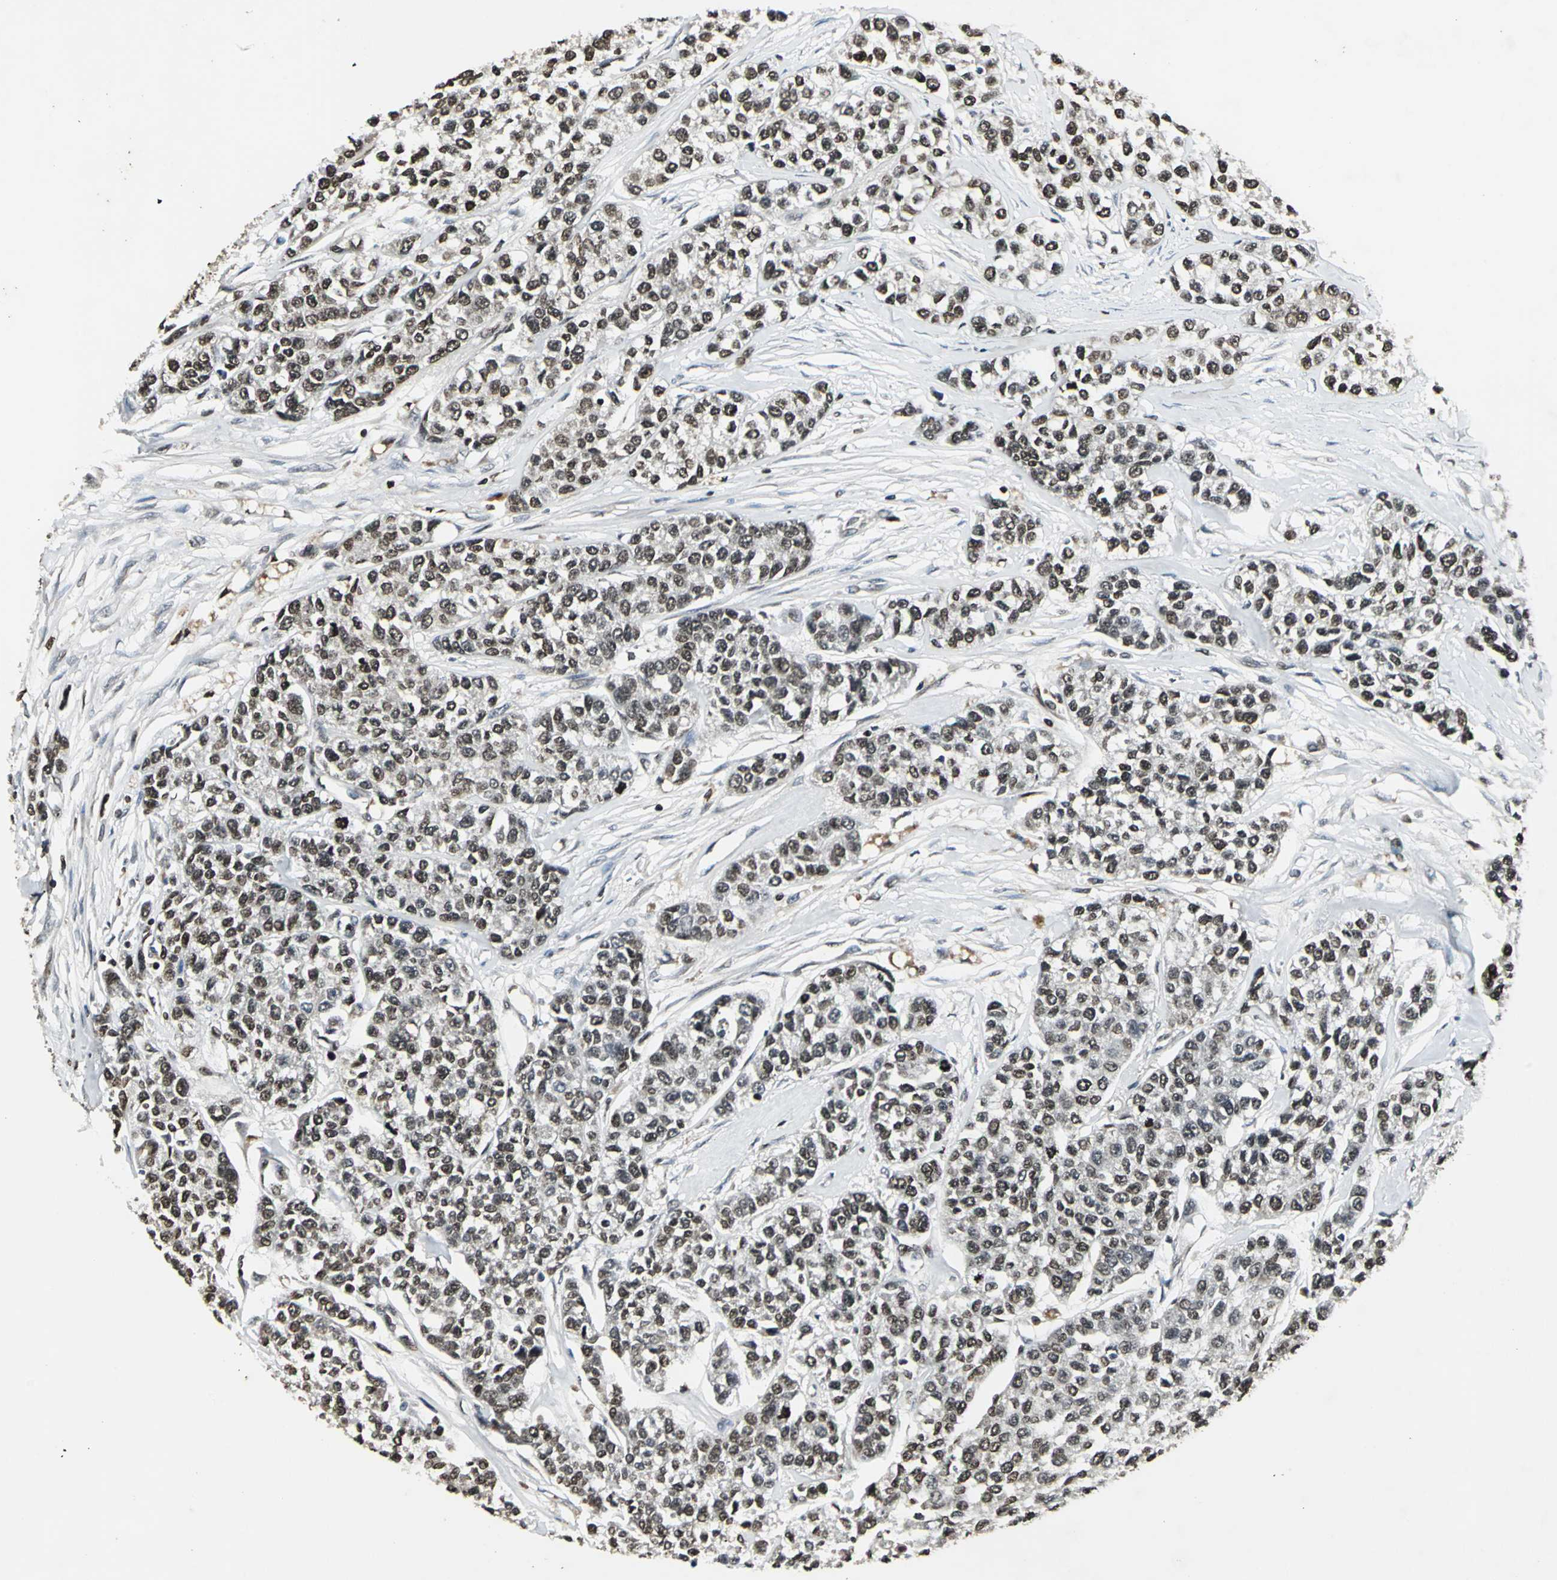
{"staining": {"intensity": "strong", "quantity": ">75%", "location": "cytoplasmic/membranous,nuclear"}, "tissue": "breast cancer", "cell_type": "Tumor cells", "image_type": "cancer", "snomed": [{"axis": "morphology", "description": "Duct carcinoma"}, {"axis": "topography", "description": "Breast"}], "caption": "The photomicrograph exhibits staining of breast cancer, revealing strong cytoplasmic/membranous and nuclear protein staining (brown color) within tumor cells.", "gene": "AHR", "patient": {"sex": "female", "age": 51}}